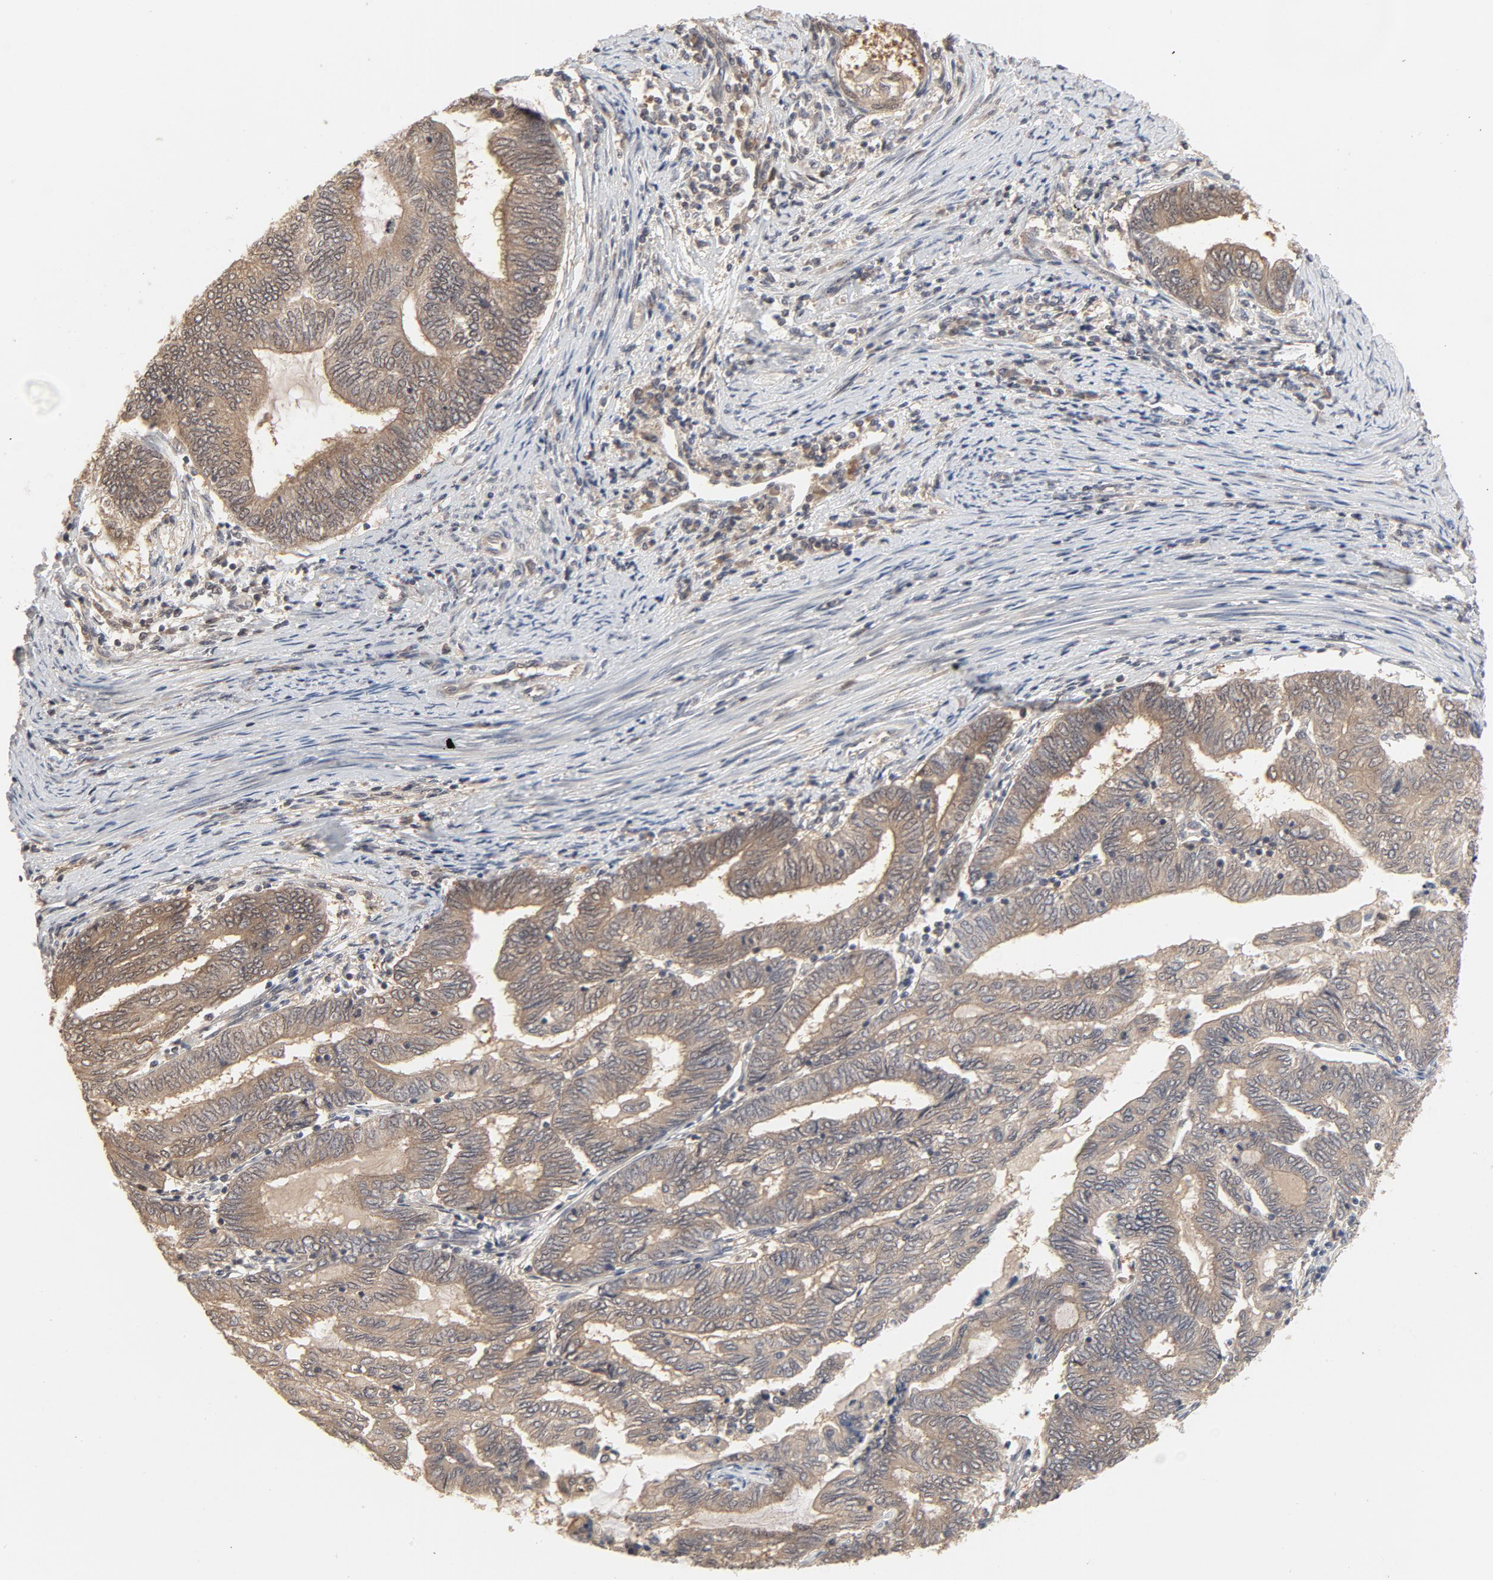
{"staining": {"intensity": "weak", "quantity": ">75%", "location": "cytoplasmic/membranous,nuclear"}, "tissue": "endometrial cancer", "cell_type": "Tumor cells", "image_type": "cancer", "snomed": [{"axis": "morphology", "description": "Adenocarcinoma, NOS"}, {"axis": "topography", "description": "Uterus"}, {"axis": "topography", "description": "Endometrium"}], "caption": "Approximately >75% of tumor cells in human endometrial adenocarcinoma reveal weak cytoplasmic/membranous and nuclear protein positivity as visualized by brown immunohistochemical staining.", "gene": "NEDD8", "patient": {"sex": "female", "age": 70}}